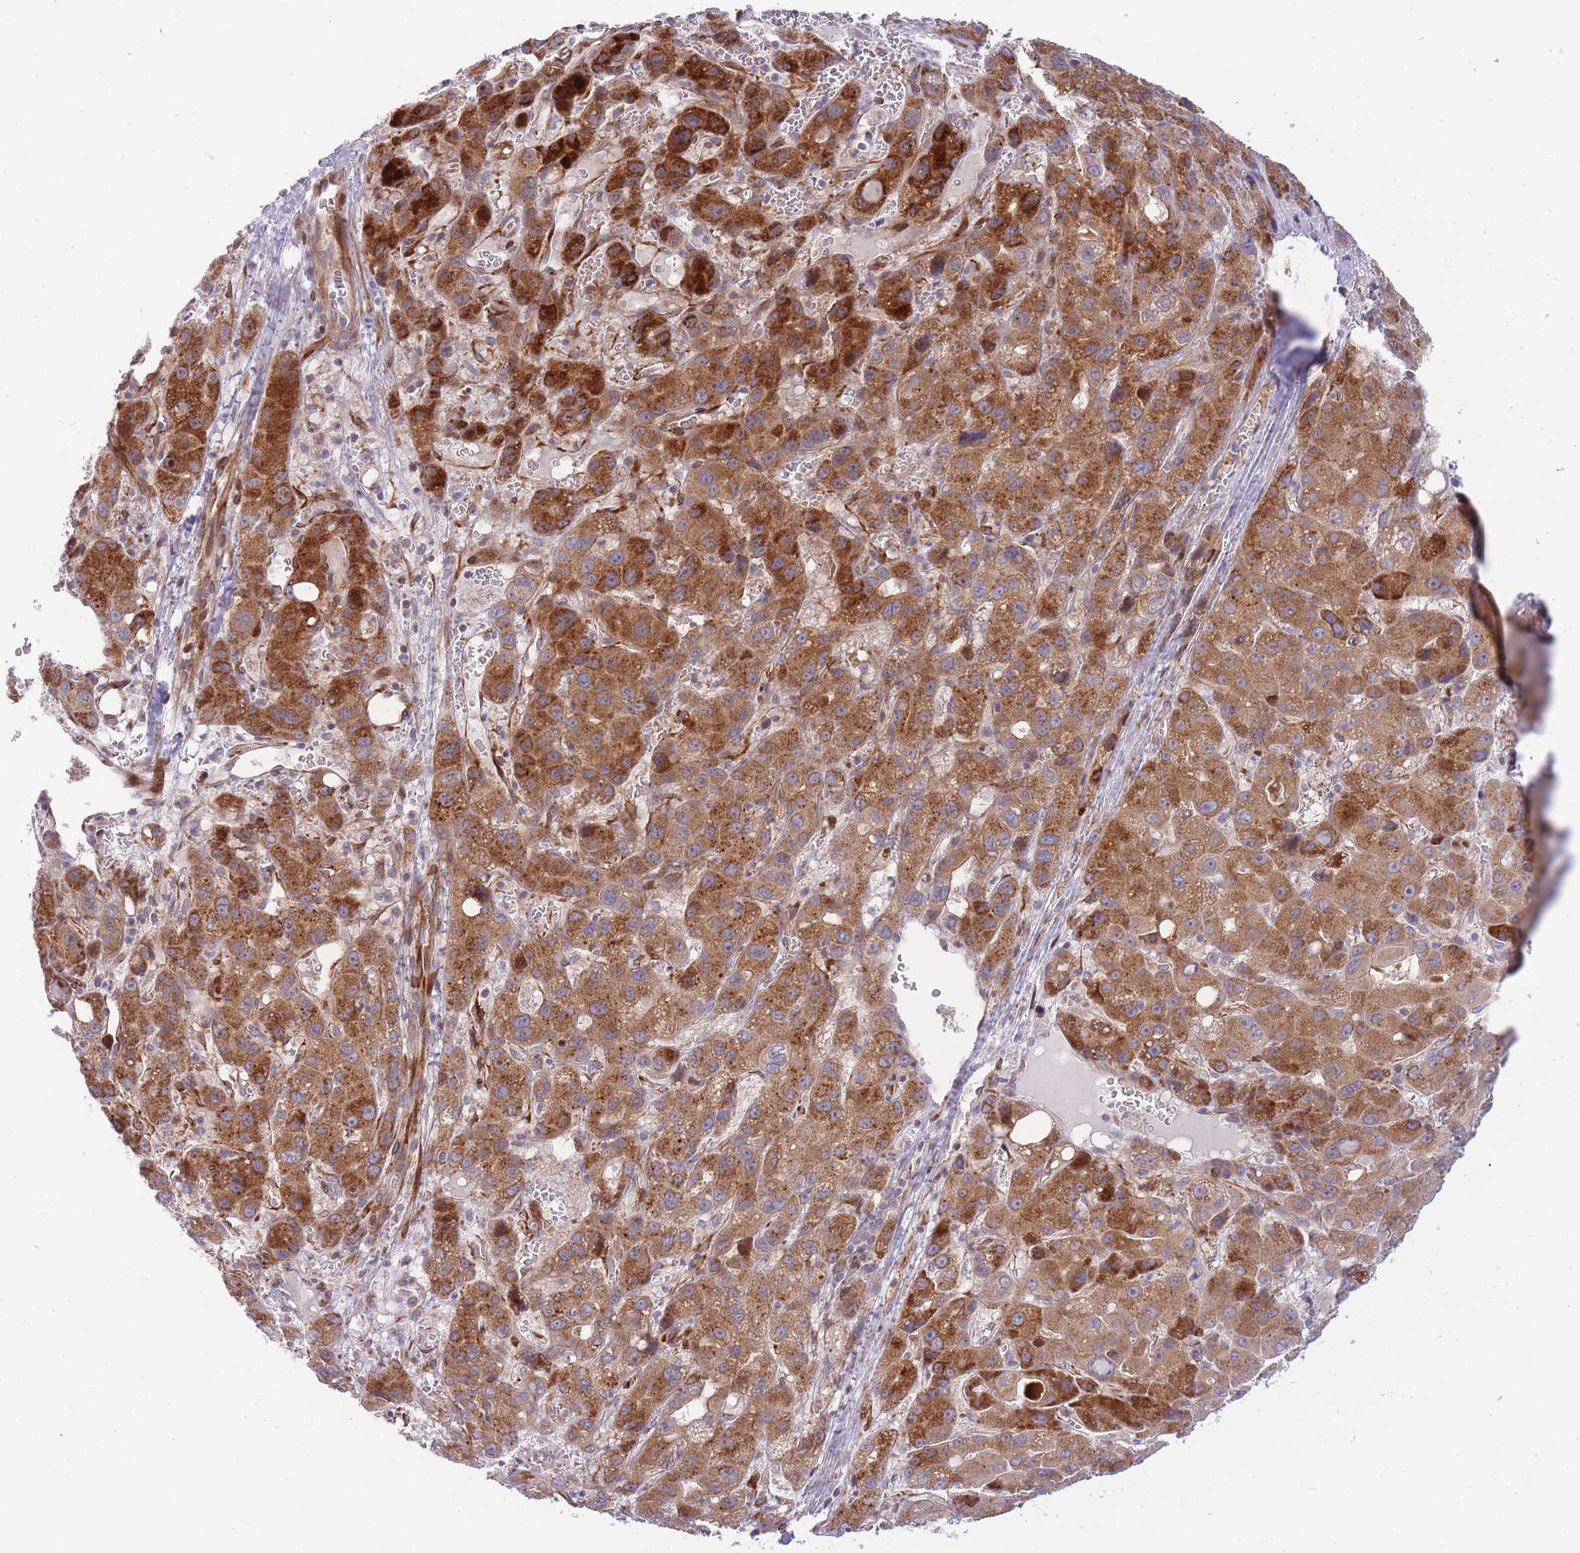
{"staining": {"intensity": "strong", "quantity": ">75%", "location": "cytoplasmic/membranous"}, "tissue": "liver cancer", "cell_type": "Tumor cells", "image_type": "cancer", "snomed": [{"axis": "morphology", "description": "Carcinoma, Hepatocellular, NOS"}, {"axis": "topography", "description": "Liver"}], "caption": "High-magnification brightfield microscopy of hepatocellular carcinoma (liver) stained with DAB (brown) and counterstained with hematoxylin (blue). tumor cells exhibit strong cytoplasmic/membranous expression is appreciated in about>75% of cells. (IHC, brightfield microscopy, high magnification).", "gene": "ATP5MC2", "patient": {"sex": "male", "age": 55}}